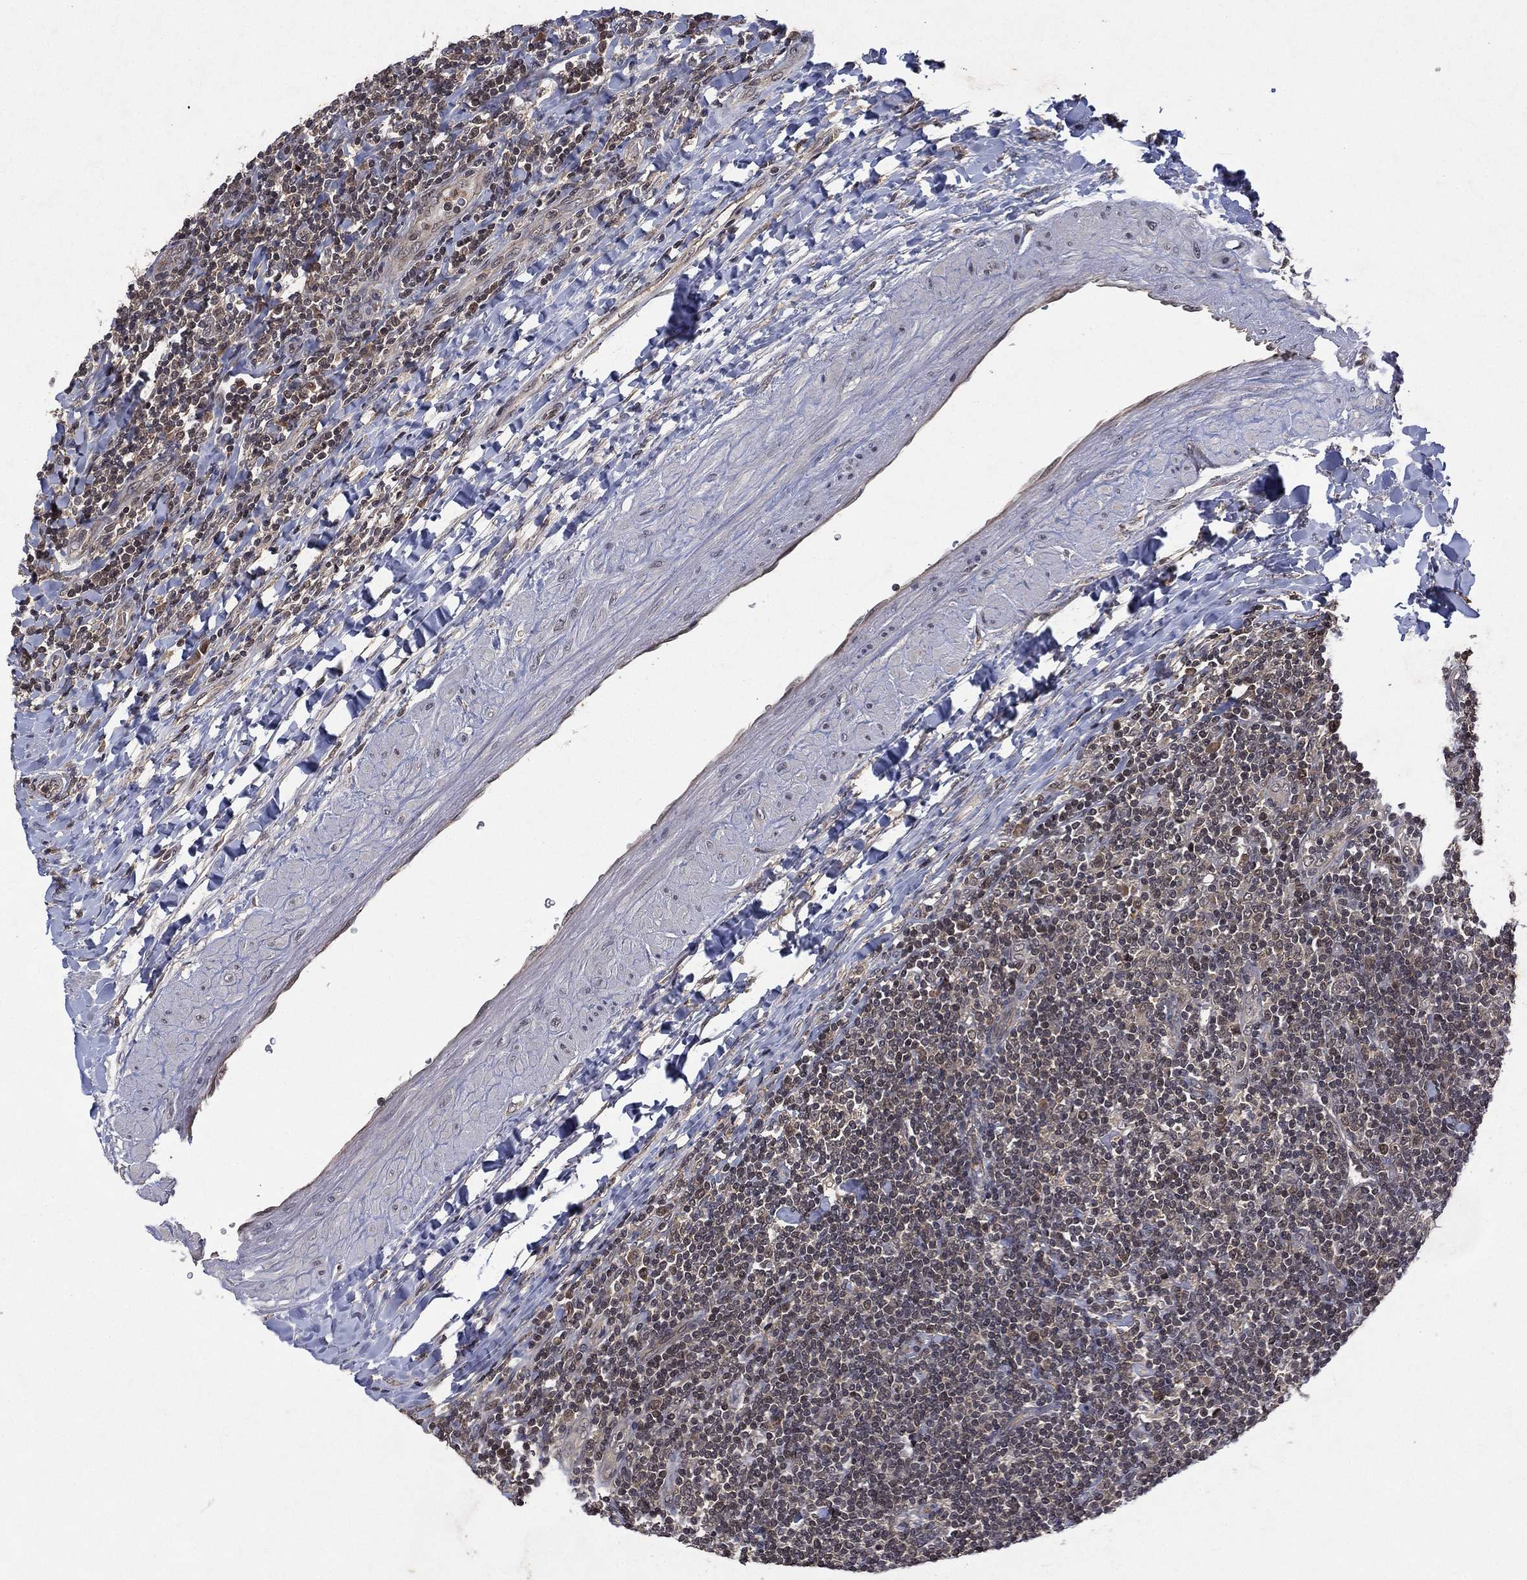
{"staining": {"intensity": "negative", "quantity": "none", "location": "none"}, "tissue": "lymphoma", "cell_type": "Tumor cells", "image_type": "cancer", "snomed": [{"axis": "morphology", "description": "Hodgkin's disease, NOS"}, {"axis": "topography", "description": "Lymph node"}], "caption": "Human Hodgkin's disease stained for a protein using immunohistochemistry (IHC) reveals no expression in tumor cells.", "gene": "ATG4B", "patient": {"sex": "male", "age": 40}}